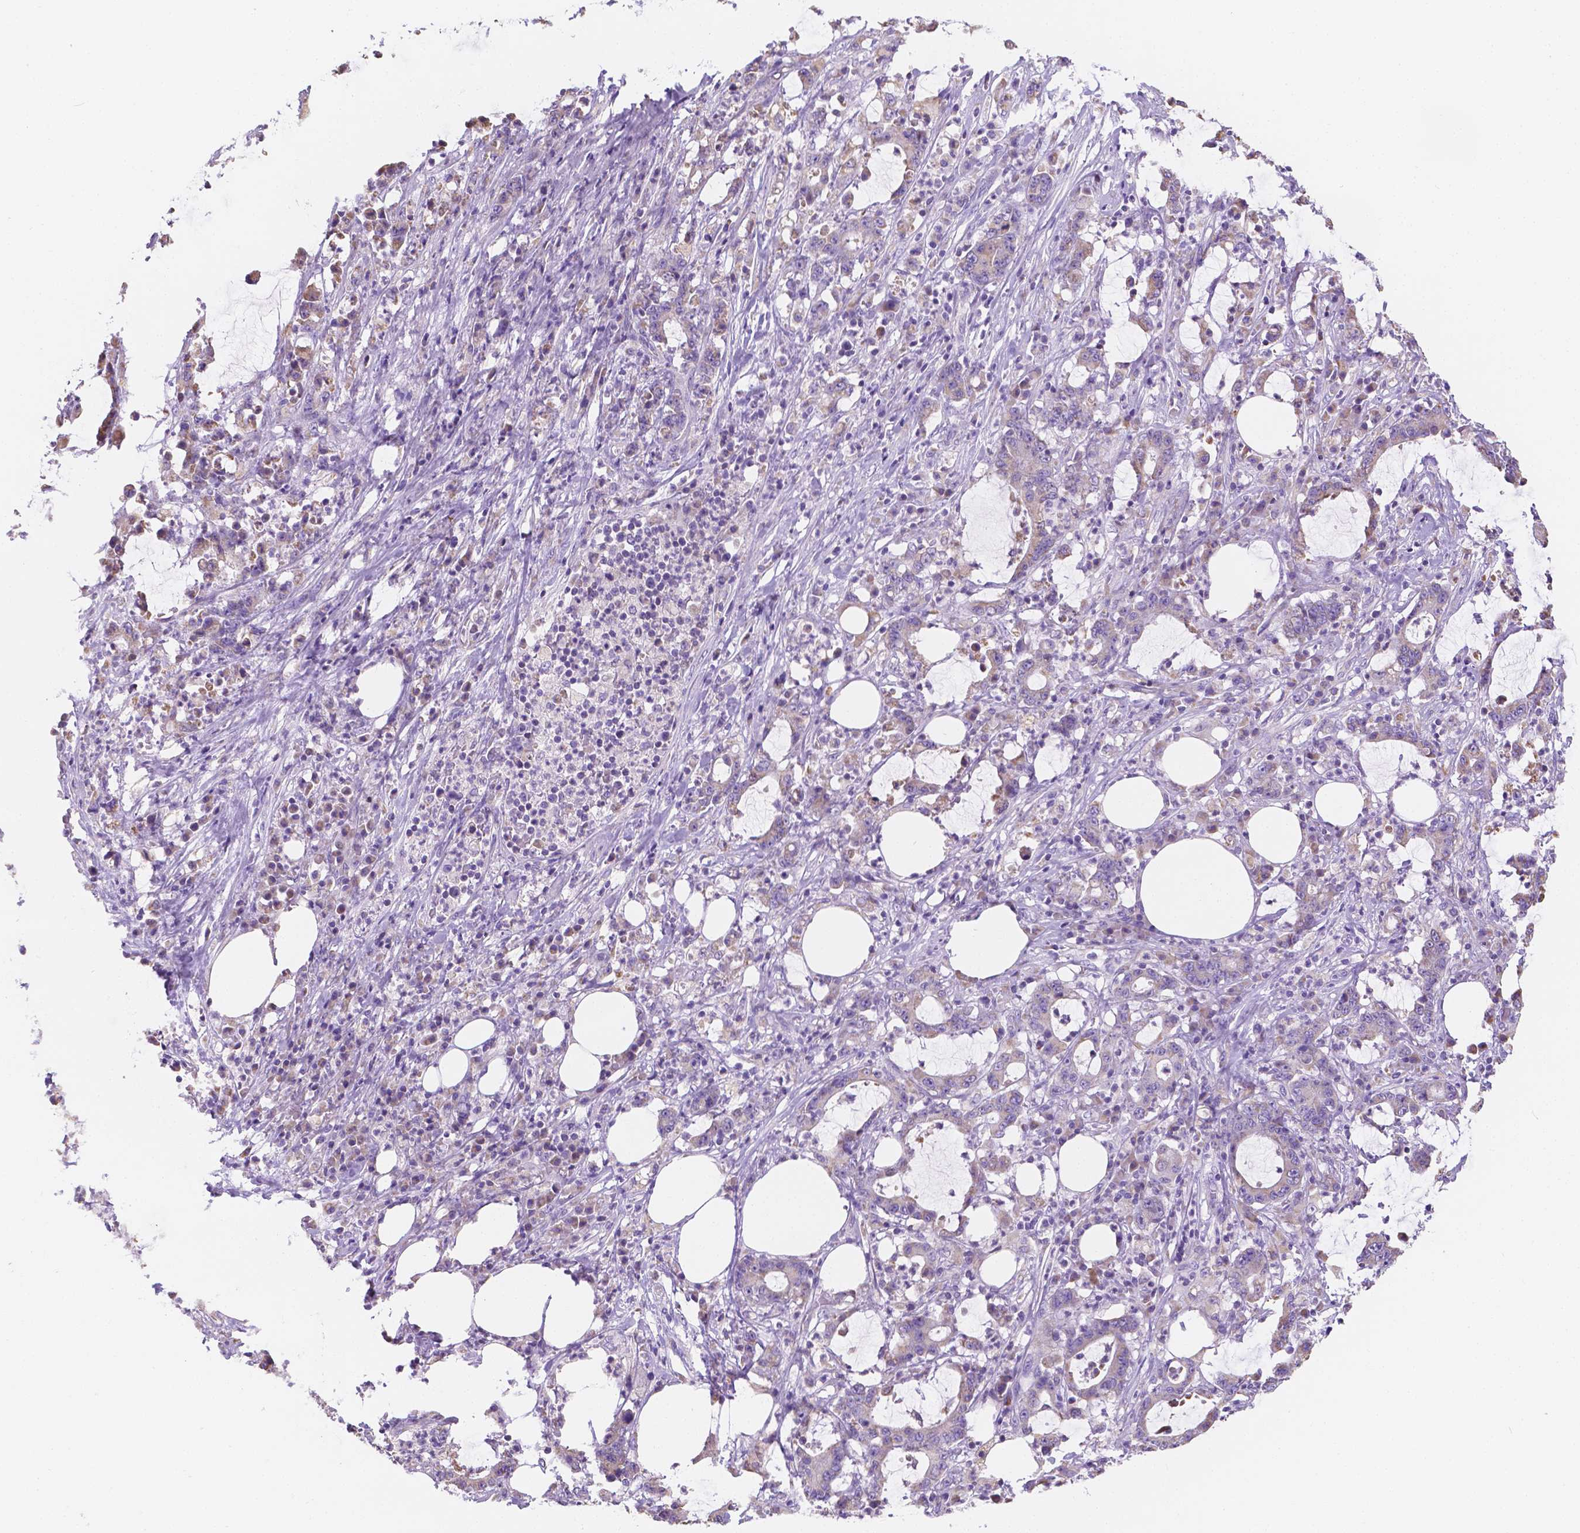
{"staining": {"intensity": "weak", "quantity": "<25%", "location": "cytoplasmic/membranous"}, "tissue": "stomach cancer", "cell_type": "Tumor cells", "image_type": "cancer", "snomed": [{"axis": "morphology", "description": "Adenocarcinoma, NOS"}, {"axis": "topography", "description": "Stomach, upper"}], "caption": "This is a histopathology image of immunohistochemistry staining of stomach cancer, which shows no positivity in tumor cells. (DAB immunohistochemistry with hematoxylin counter stain).", "gene": "TMEM130", "patient": {"sex": "male", "age": 68}}